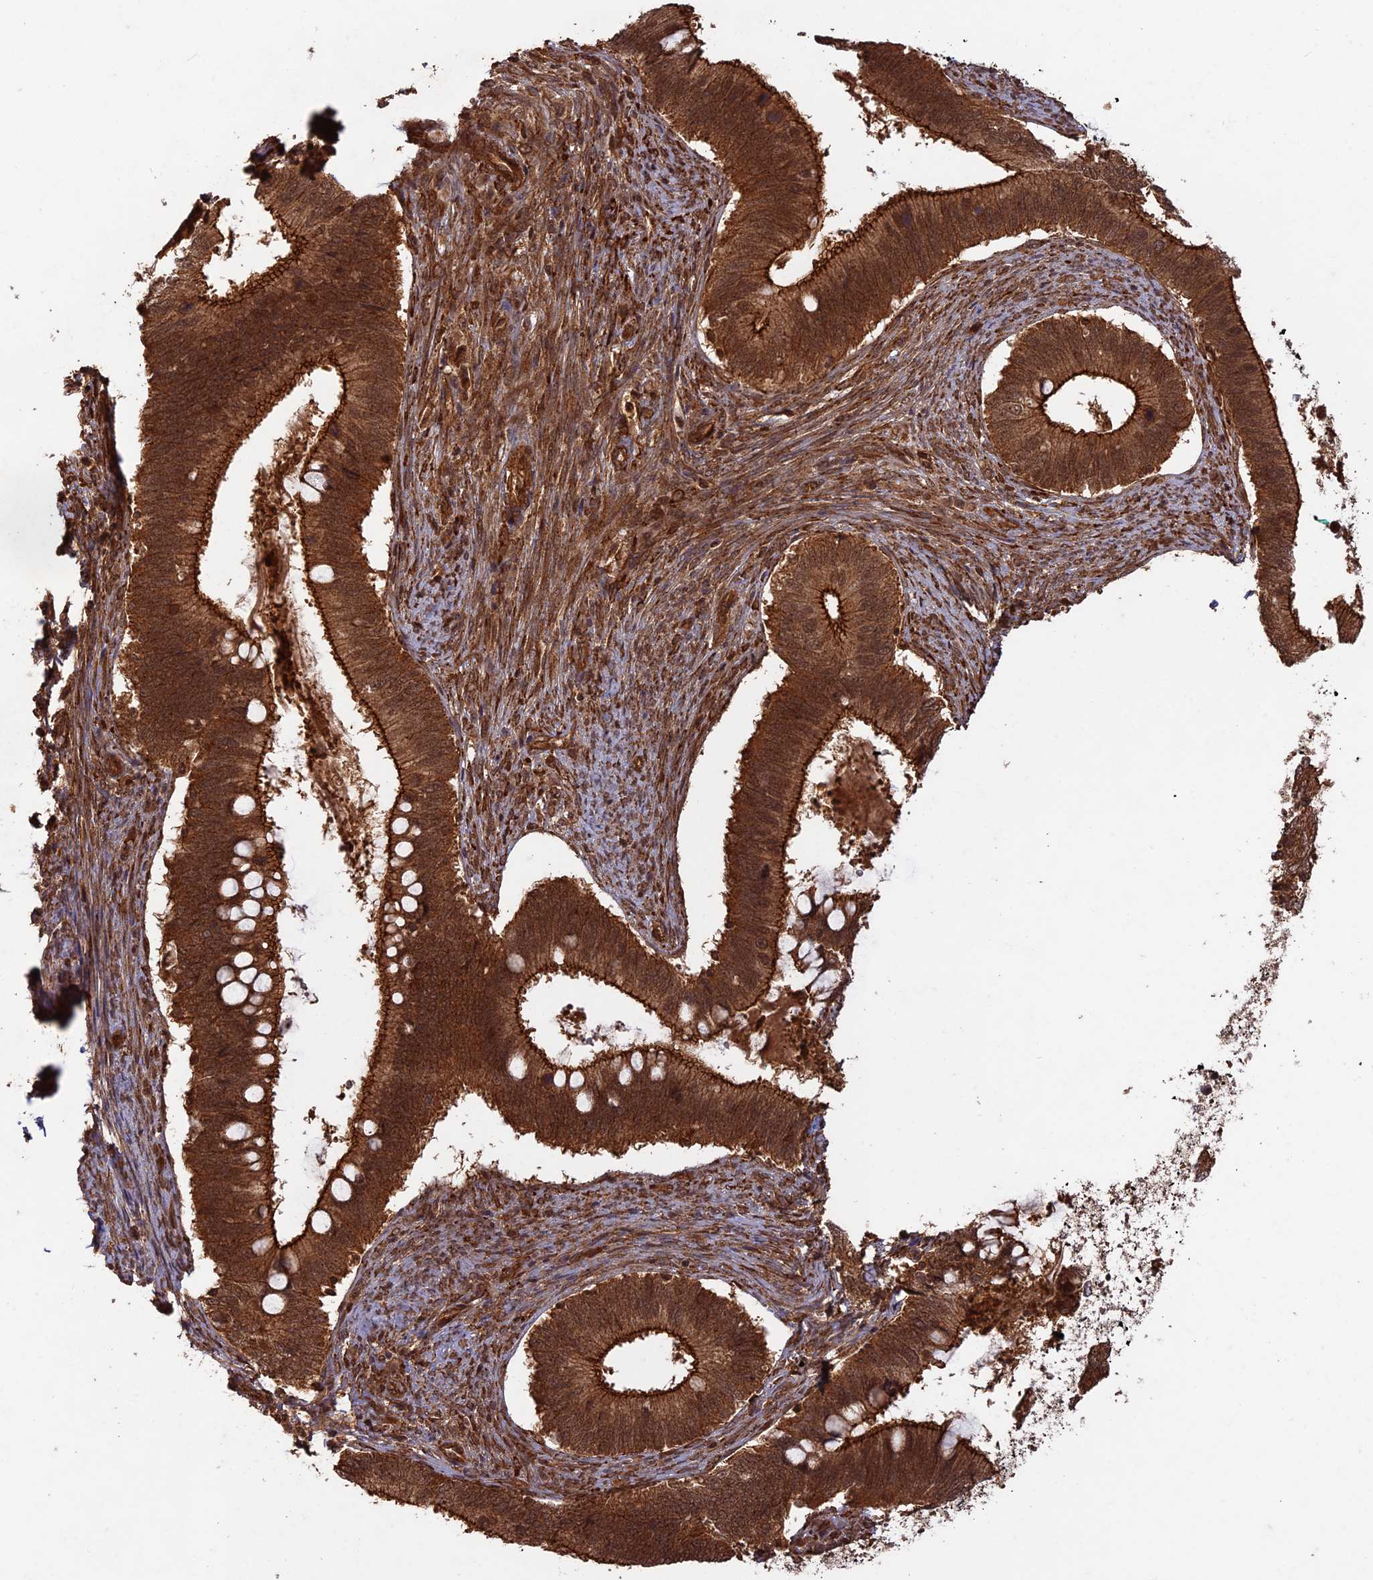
{"staining": {"intensity": "strong", "quantity": ">75%", "location": "cytoplasmic/membranous"}, "tissue": "cervical cancer", "cell_type": "Tumor cells", "image_type": "cancer", "snomed": [{"axis": "morphology", "description": "Adenocarcinoma, NOS"}, {"axis": "topography", "description": "Cervix"}], "caption": "Adenocarcinoma (cervical) was stained to show a protein in brown. There is high levels of strong cytoplasmic/membranous expression in approximately >75% of tumor cells.", "gene": "CCDC174", "patient": {"sex": "female", "age": 42}}